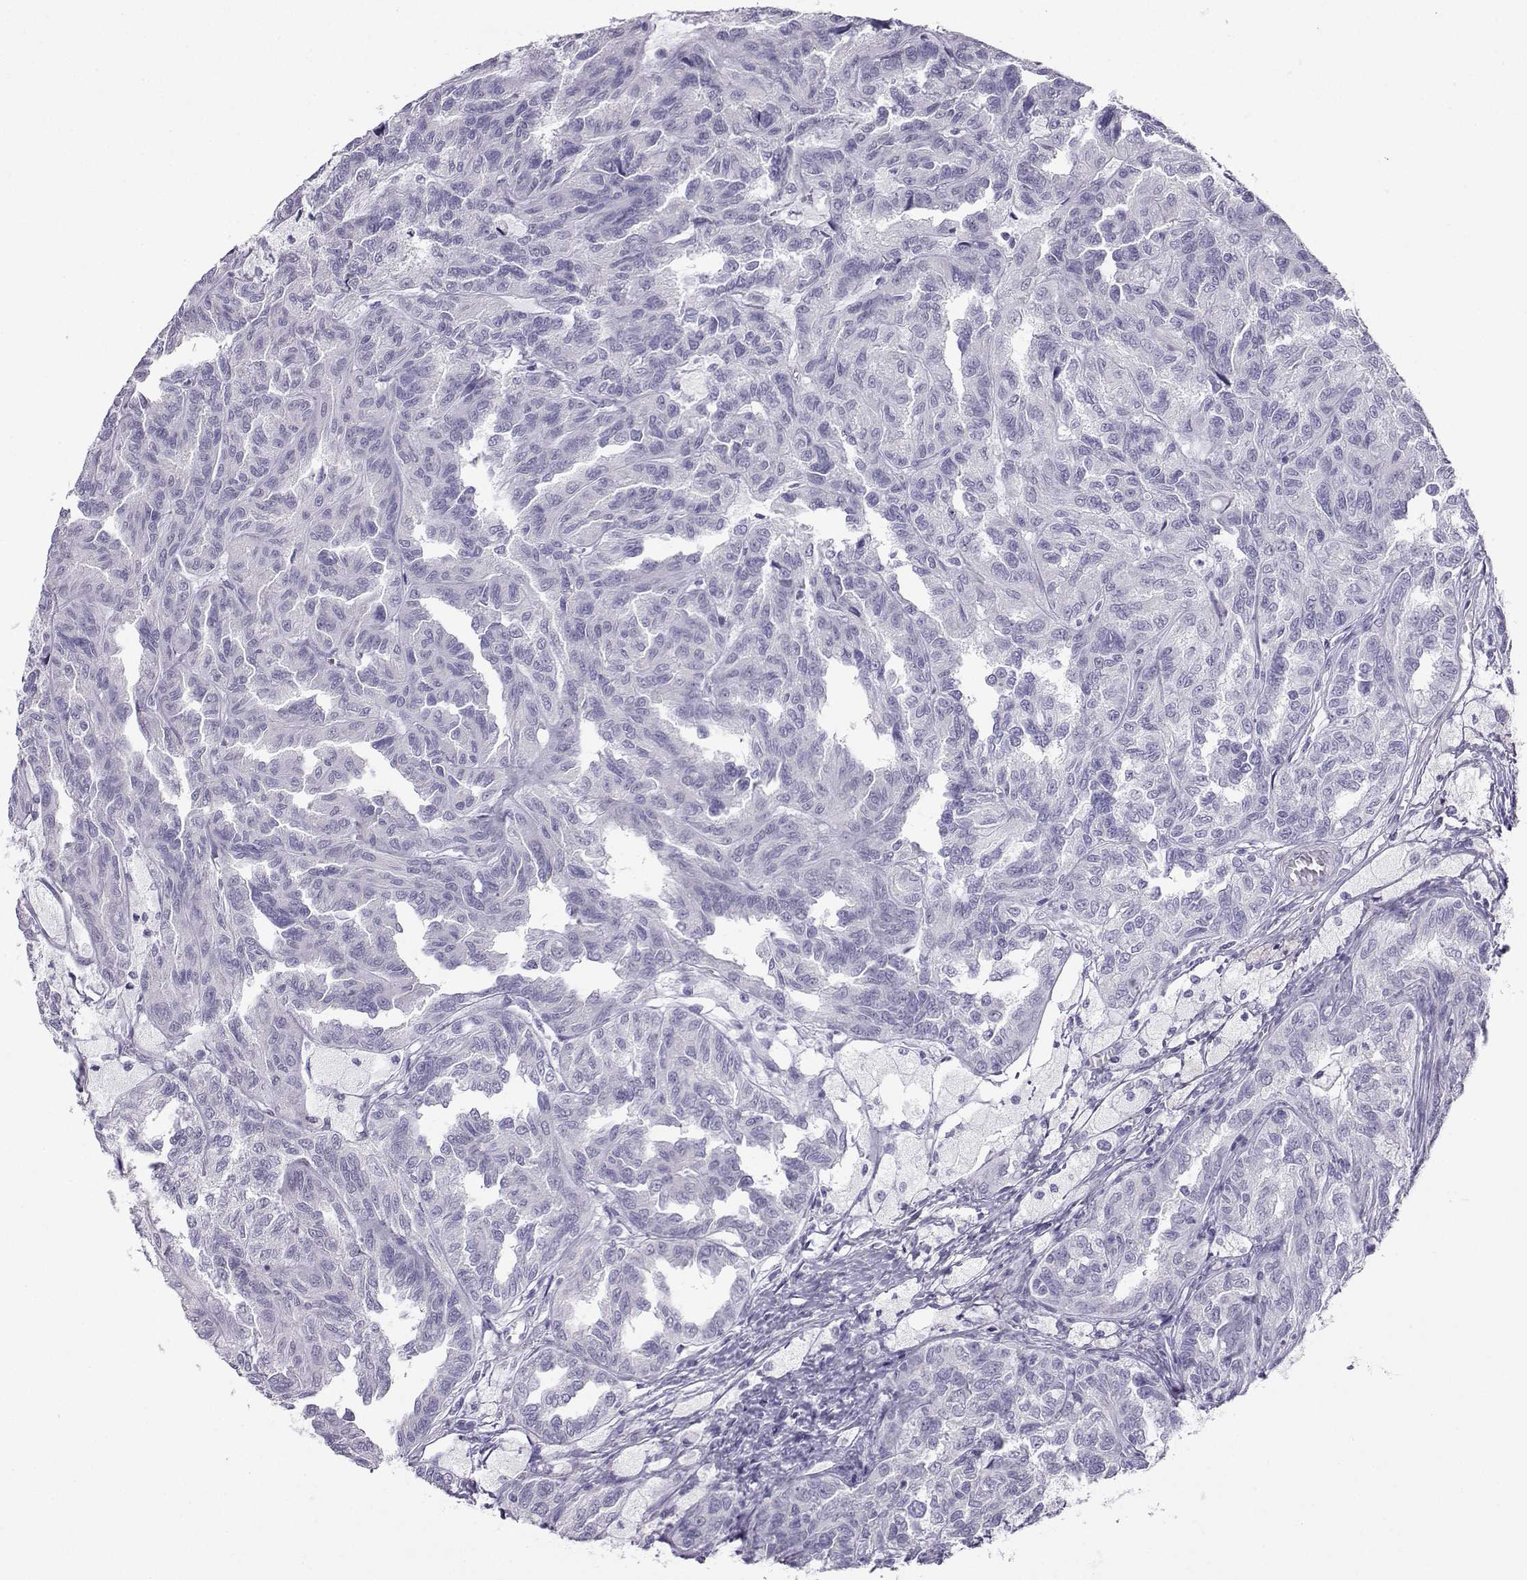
{"staining": {"intensity": "negative", "quantity": "none", "location": "none"}, "tissue": "renal cancer", "cell_type": "Tumor cells", "image_type": "cancer", "snomed": [{"axis": "morphology", "description": "Adenocarcinoma, NOS"}, {"axis": "topography", "description": "Kidney"}], "caption": "Human renal adenocarcinoma stained for a protein using immunohistochemistry displays no positivity in tumor cells.", "gene": "KIF17", "patient": {"sex": "male", "age": 79}}